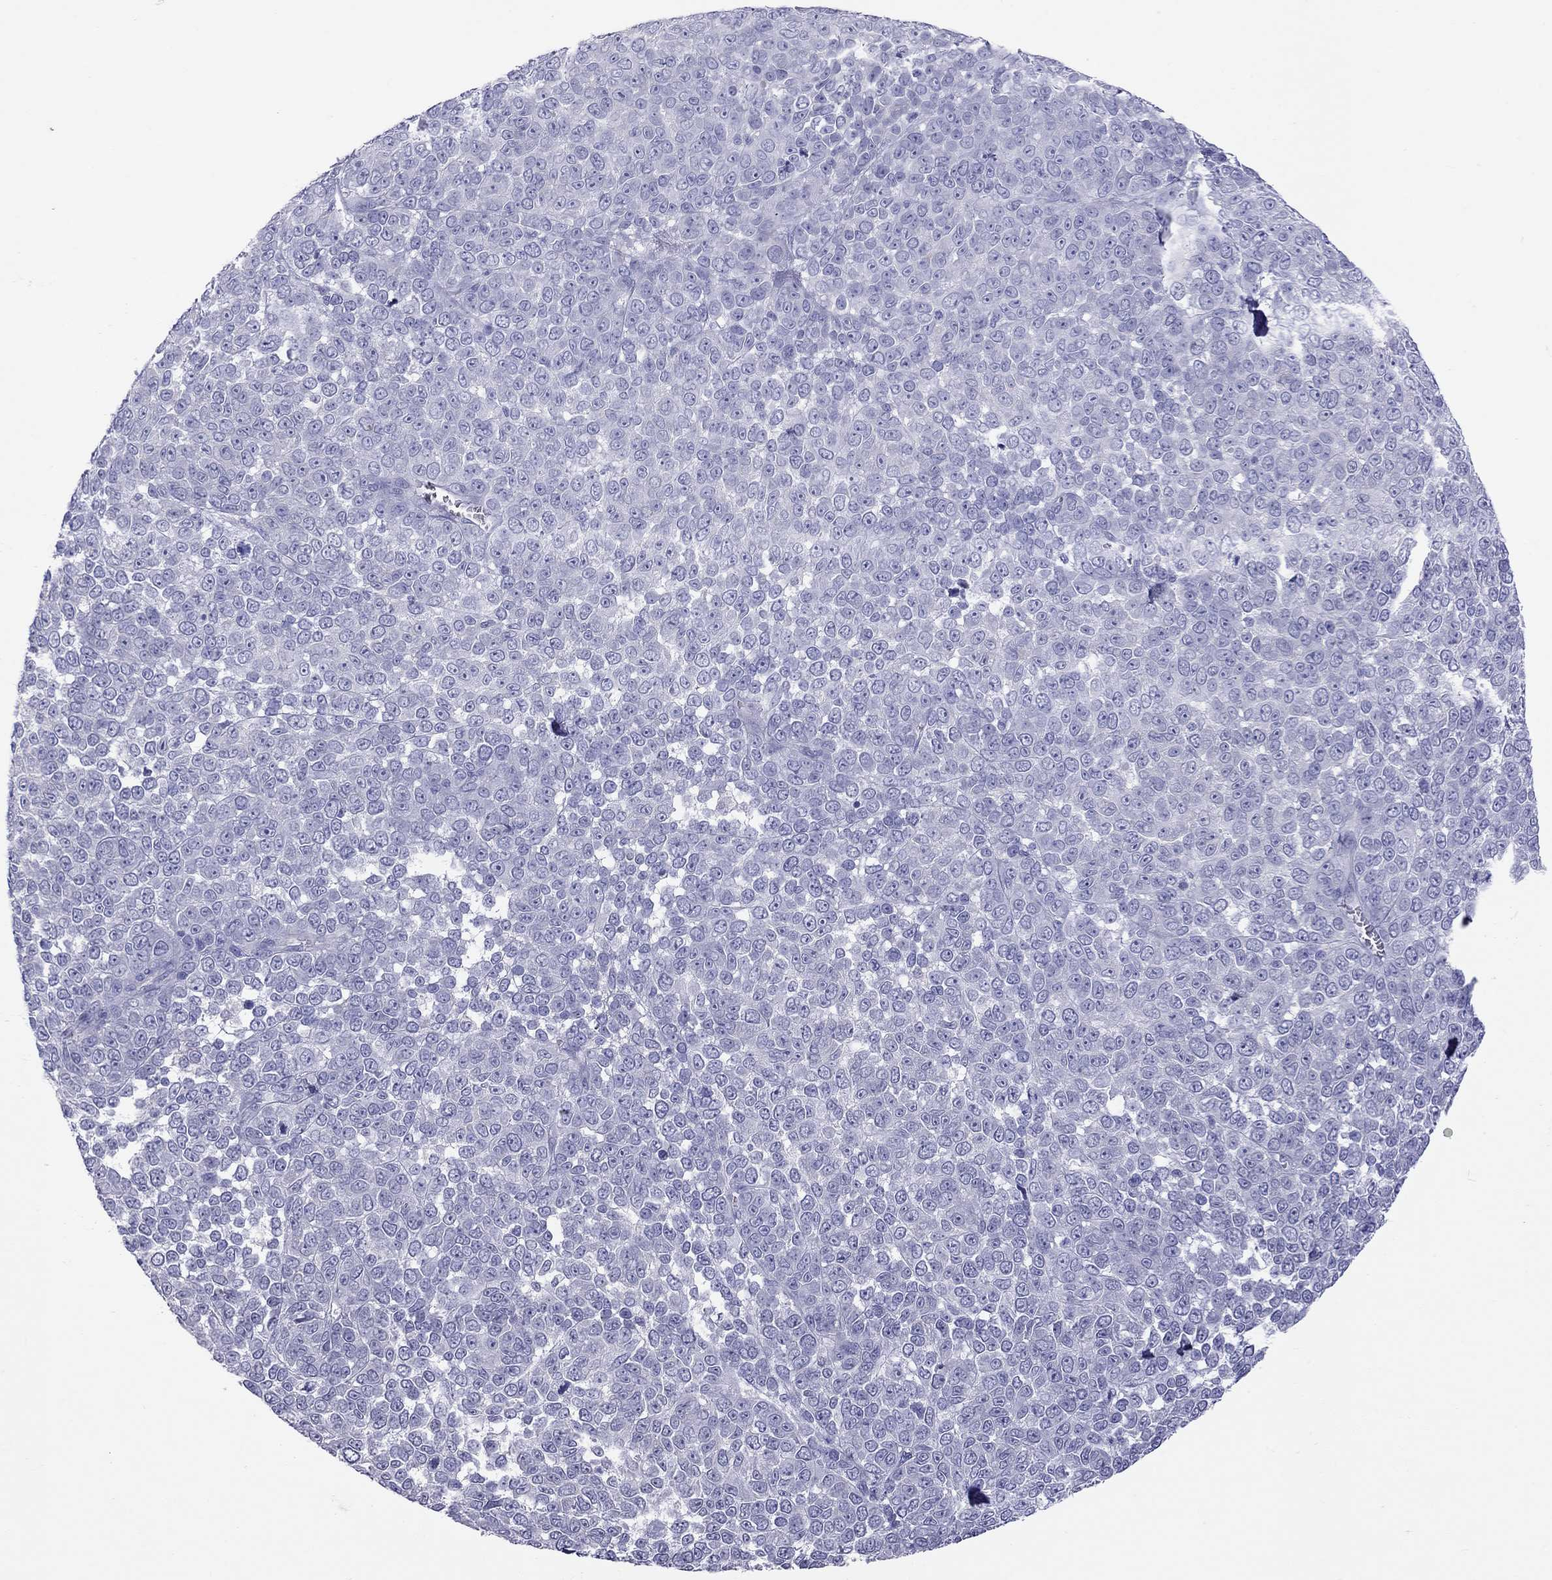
{"staining": {"intensity": "negative", "quantity": "none", "location": "none"}, "tissue": "melanoma", "cell_type": "Tumor cells", "image_type": "cancer", "snomed": [{"axis": "morphology", "description": "Malignant melanoma, NOS"}, {"axis": "topography", "description": "Skin"}], "caption": "Malignant melanoma was stained to show a protein in brown. There is no significant staining in tumor cells.", "gene": "MUC16", "patient": {"sex": "female", "age": 95}}